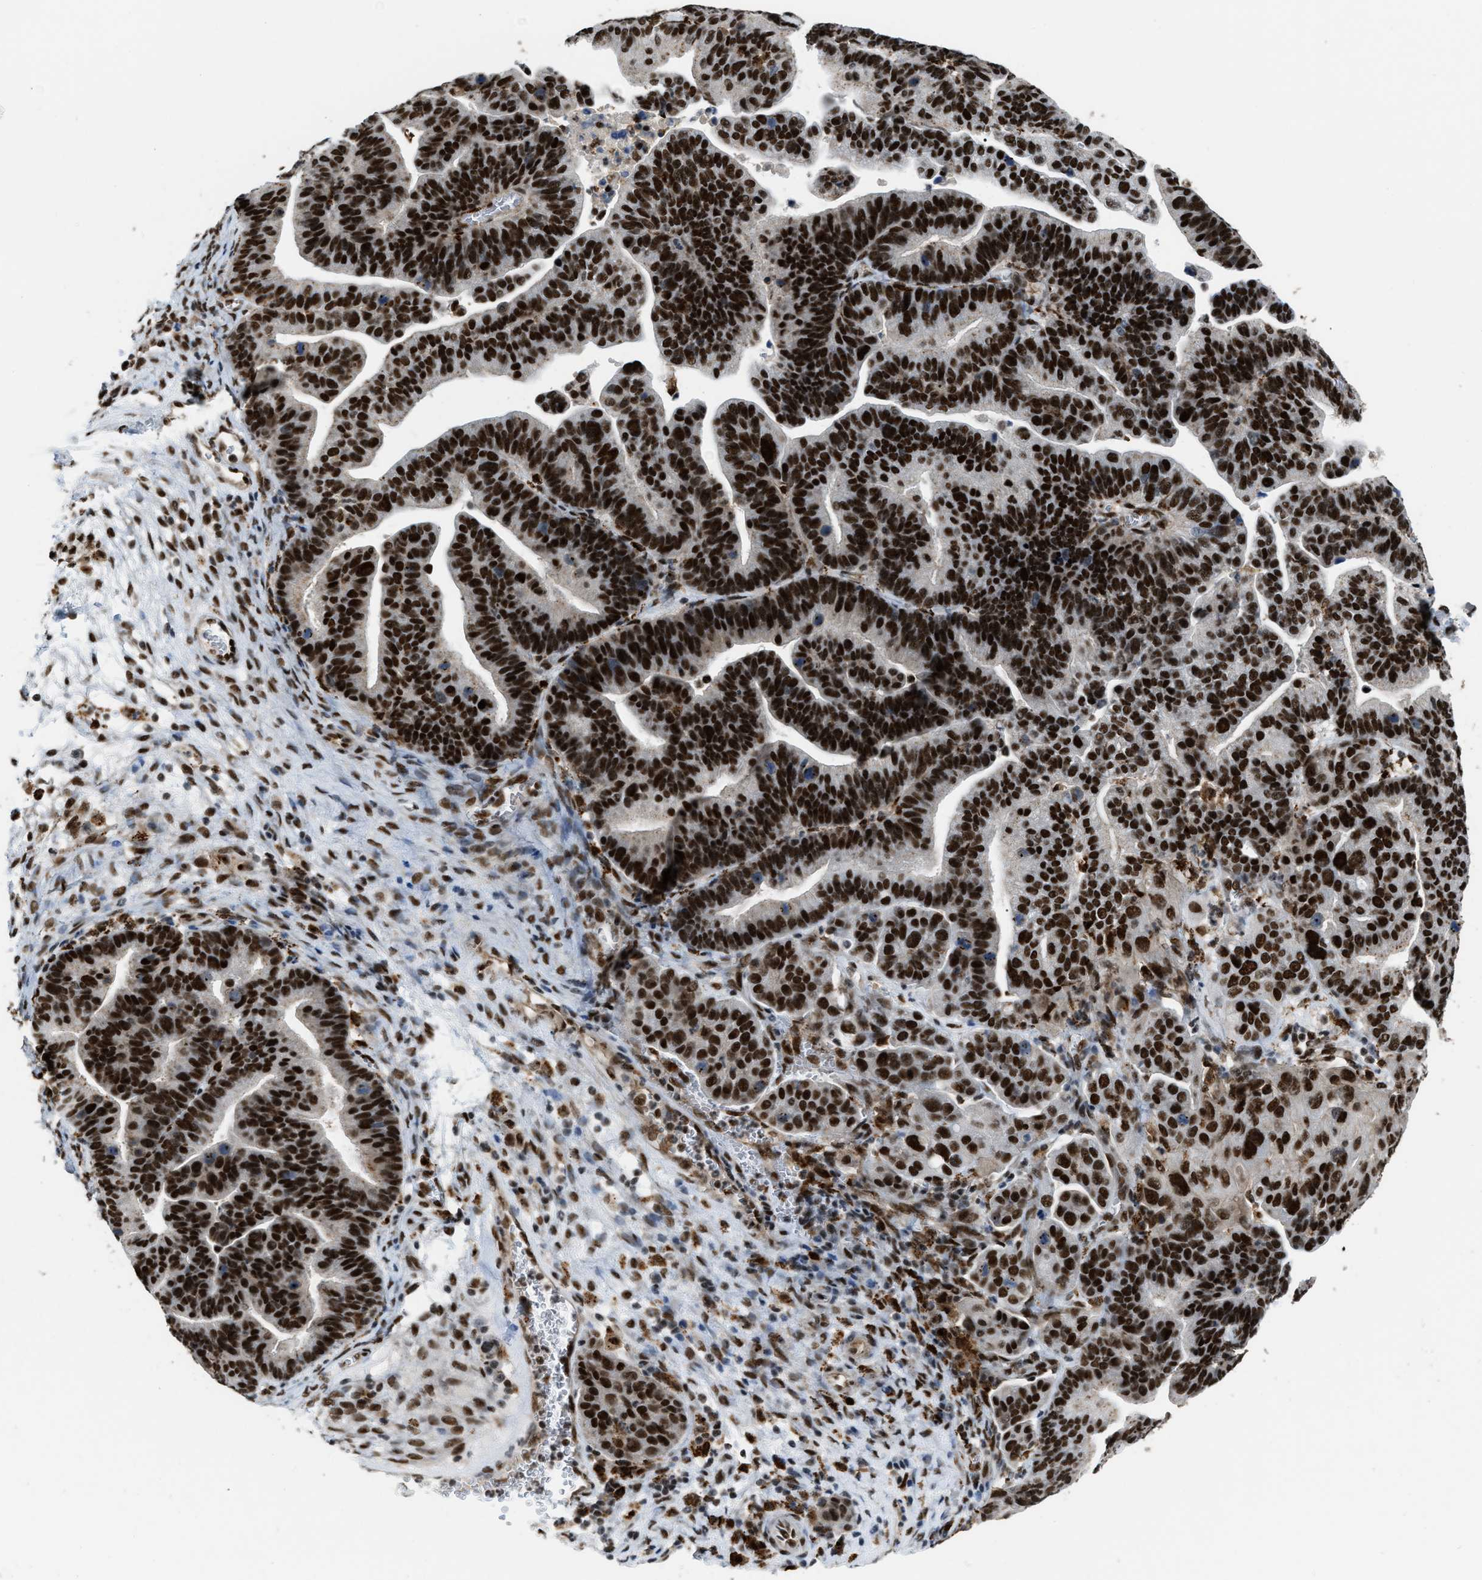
{"staining": {"intensity": "strong", "quantity": ">75%", "location": "nuclear"}, "tissue": "ovarian cancer", "cell_type": "Tumor cells", "image_type": "cancer", "snomed": [{"axis": "morphology", "description": "Cystadenocarcinoma, serous, NOS"}, {"axis": "topography", "description": "Ovary"}], "caption": "Tumor cells exhibit high levels of strong nuclear positivity in about >75% of cells in human serous cystadenocarcinoma (ovarian). (Brightfield microscopy of DAB IHC at high magnification).", "gene": "NUMA1", "patient": {"sex": "female", "age": 56}}